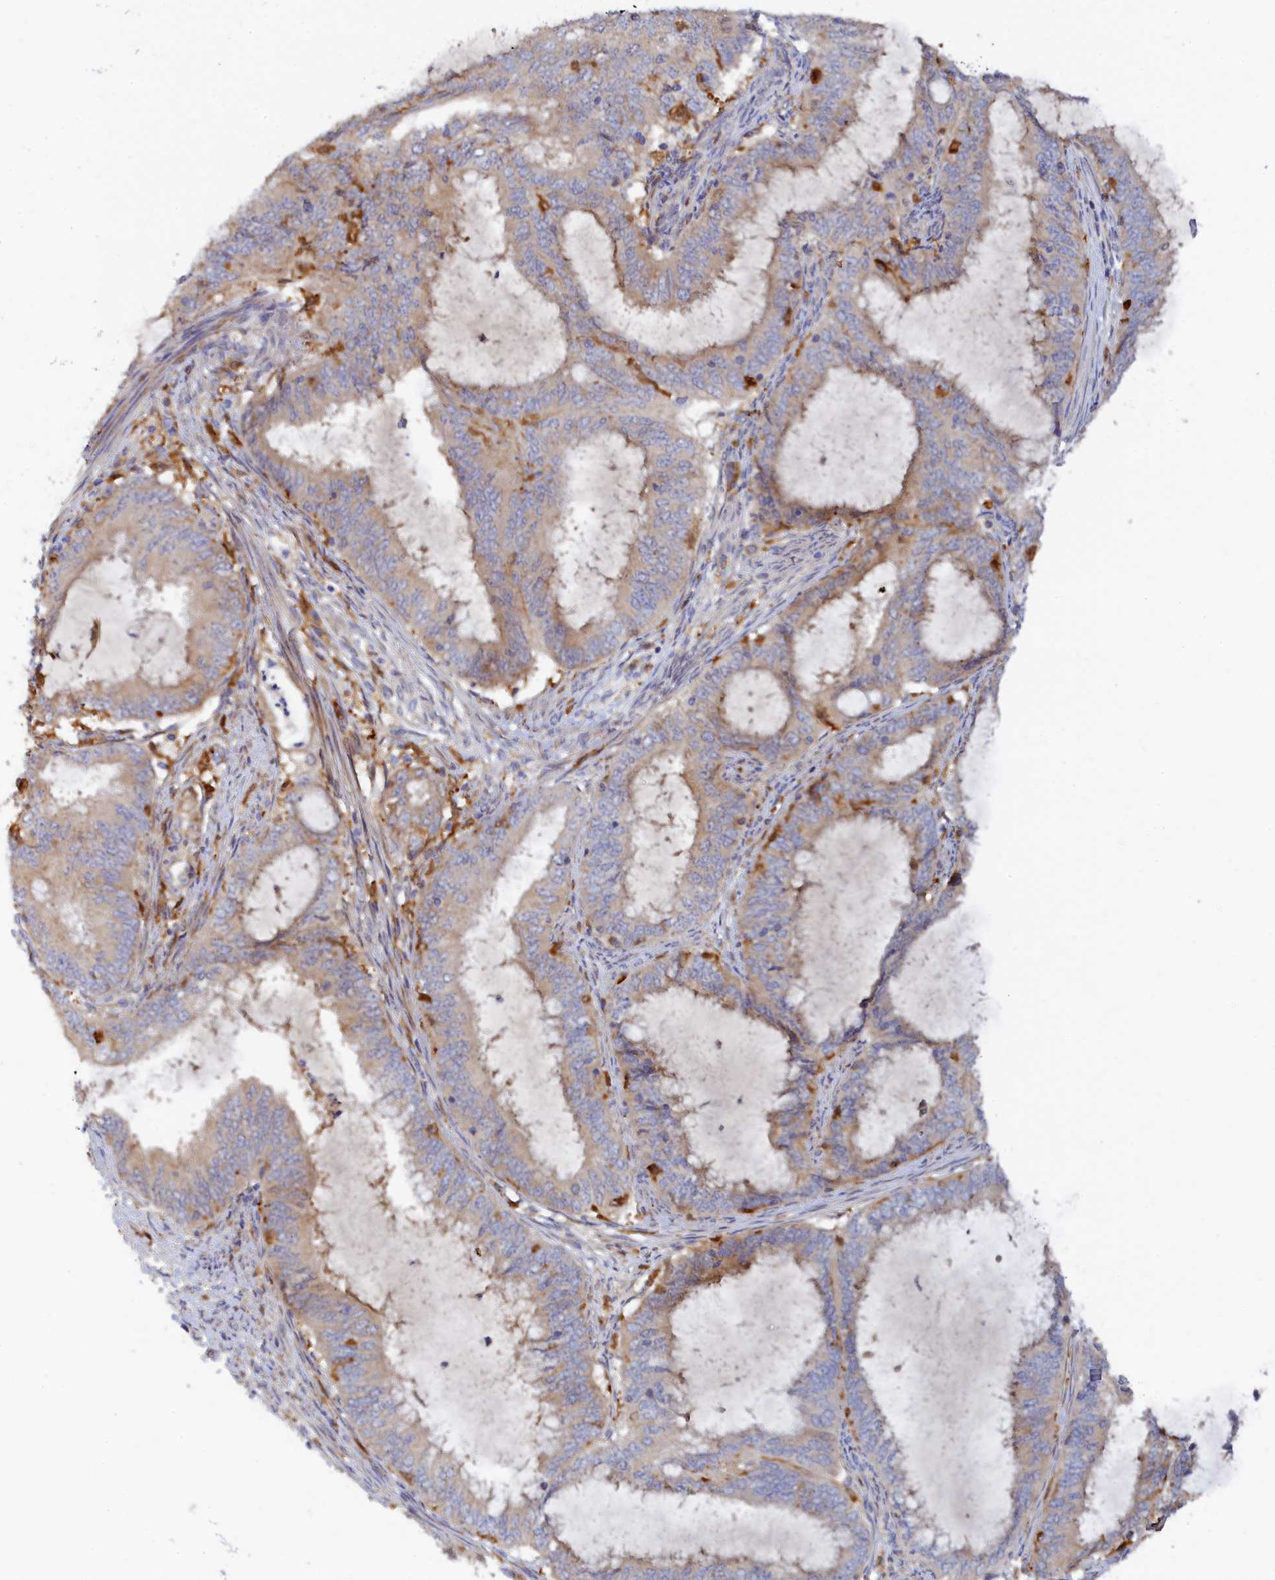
{"staining": {"intensity": "weak", "quantity": "<25%", "location": "cytoplasmic/membranous"}, "tissue": "endometrial cancer", "cell_type": "Tumor cells", "image_type": "cancer", "snomed": [{"axis": "morphology", "description": "Adenocarcinoma, NOS"}, {"axis": "topography", "description": "Endometrium"}], "caption": "High power microscopy image of an IHC micrograph of adenocarcinoma (endometrial), revealing no significant positivity in tumor cells. (DAB (3,3'-diaminobenzidine) IHC with hematoxylin counter stain).", "gene": "SPATA5L1", "patient": {"sex": "female", "age": 51}}